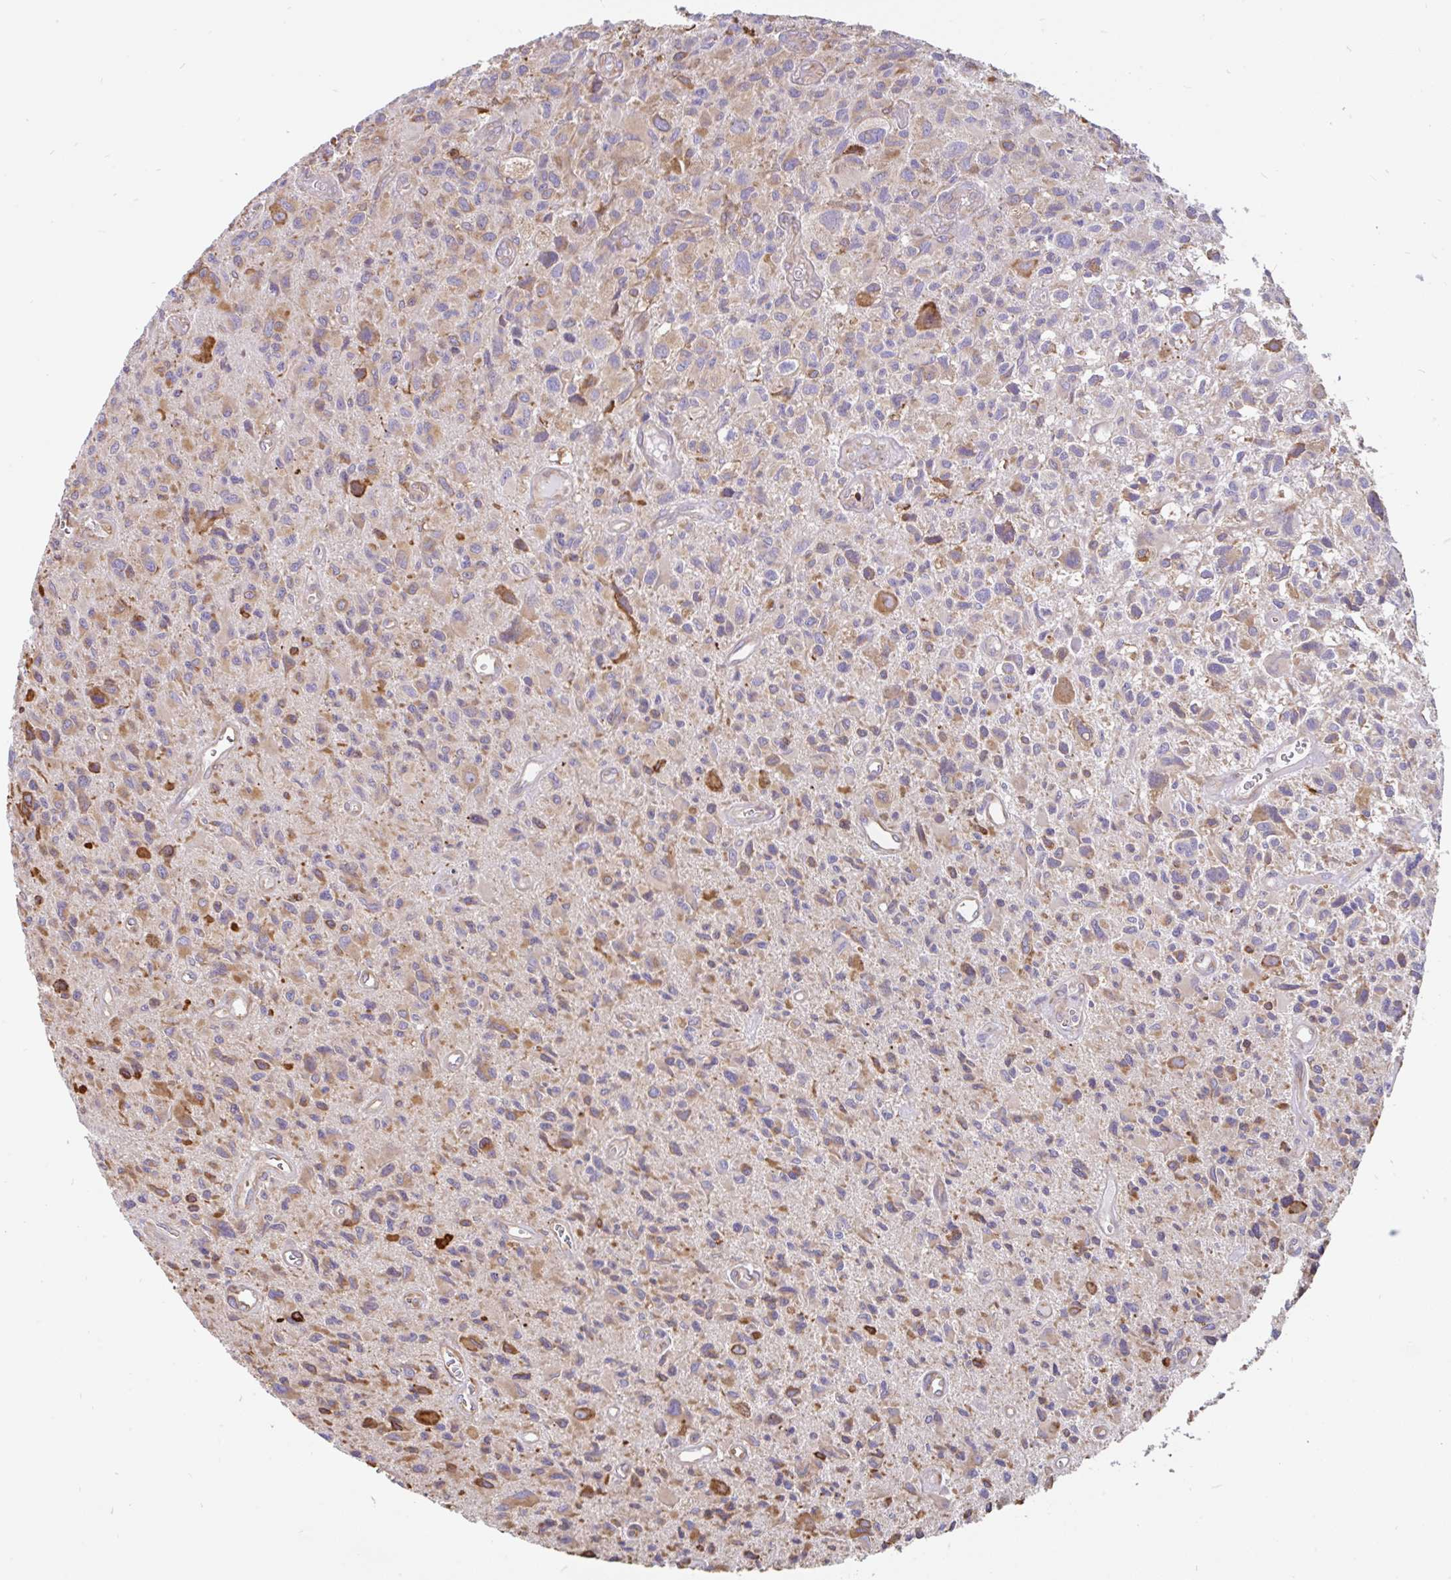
{"staining": {"intensity": "moderate", "quantity": "<25%", "location": "cytoplasmic/membranous"}, "tissue": "glioma", "cell_type": "Tumor cells", "image_type": "cancer", "snomed": [{"axis": "morphology", "description": "Glioma, malignant, High grade"}, {"axis": "topography", "description": "Brain"}], "caption": "Protein analysis of malignant glioma (high-grade) tissue shows moderate cytoplasmic/membranous staining in about <25% of tumor cells.", "gene": "EML5", "patient": {"sex": "male", "age": 76}}